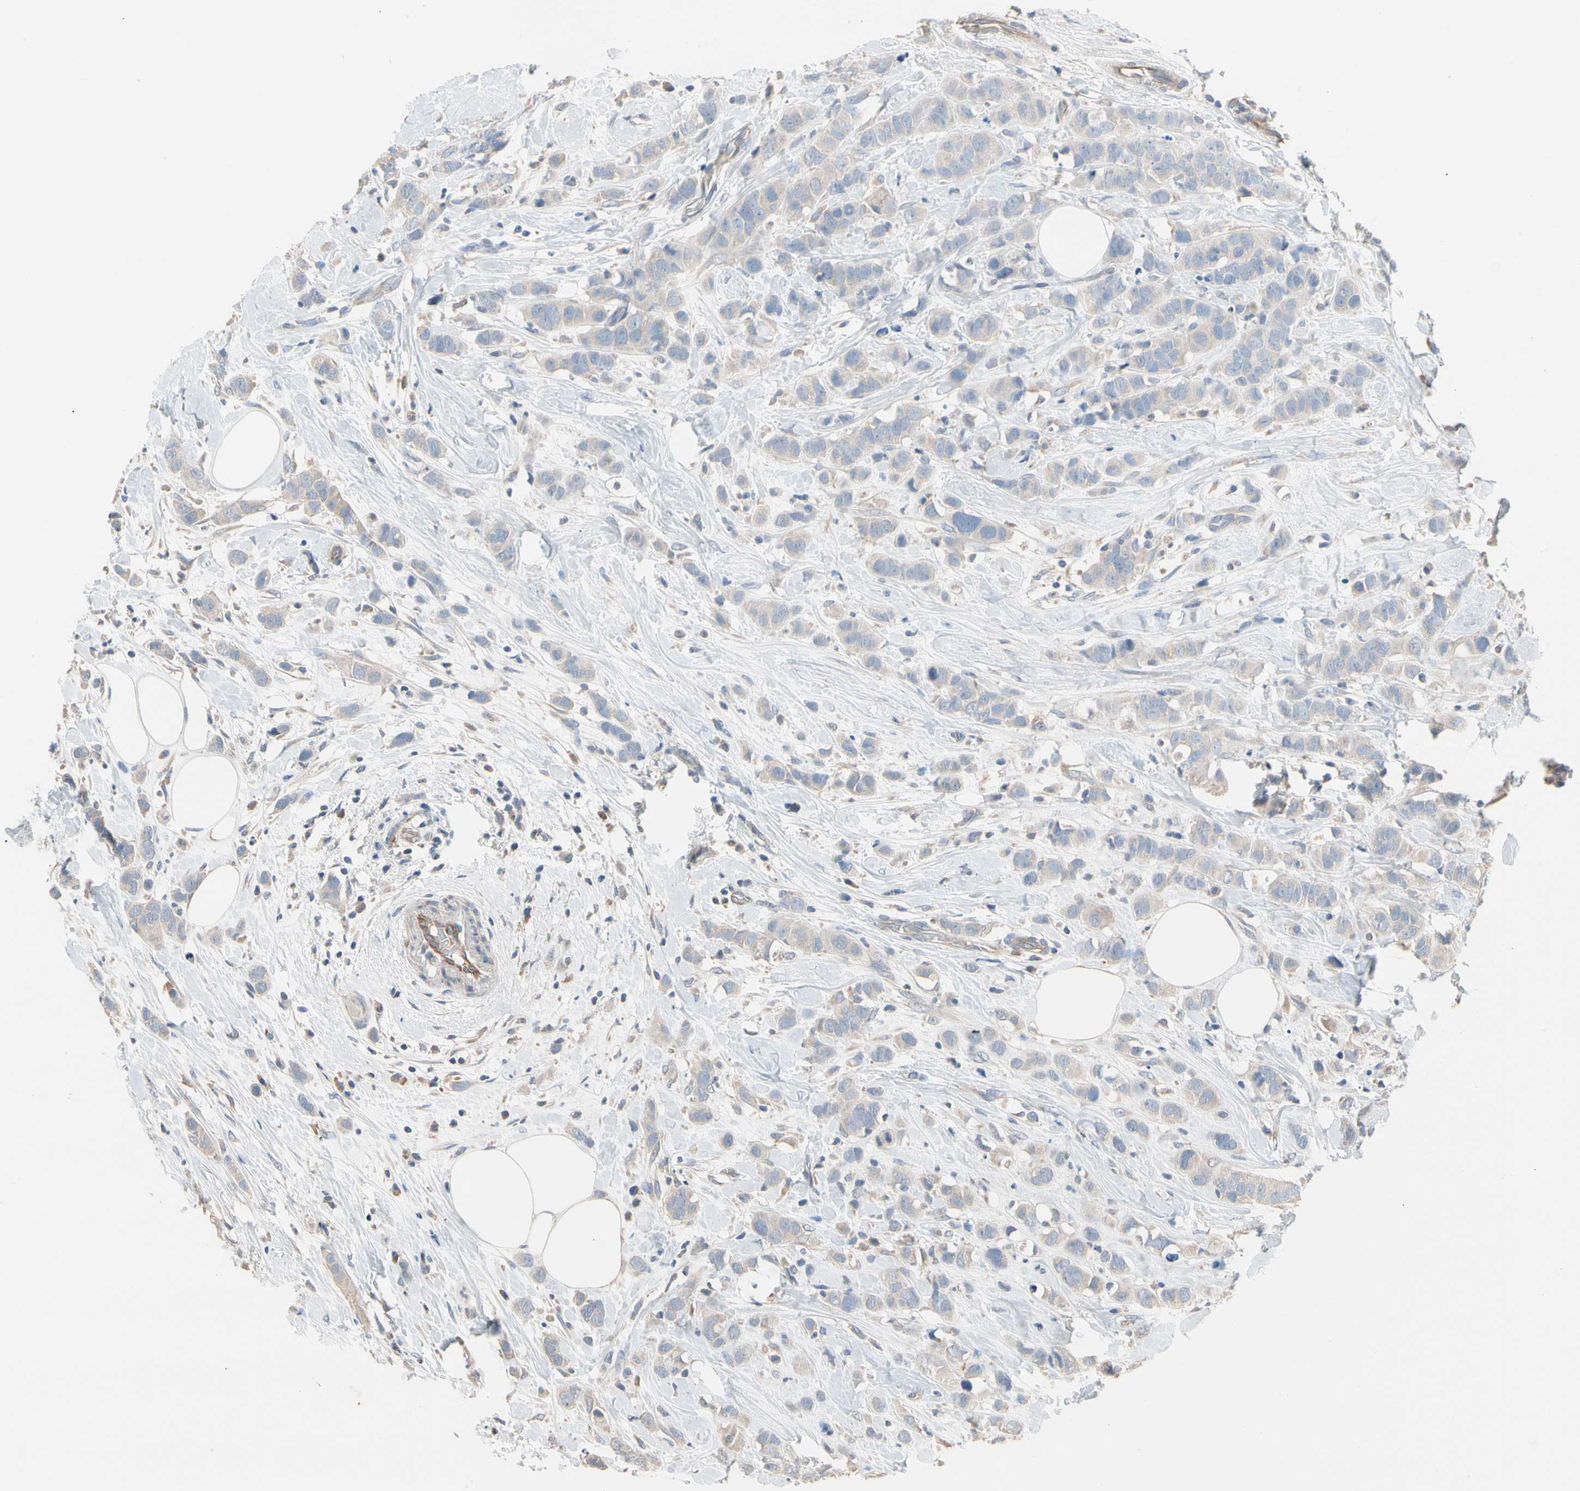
{"staining": {"intensity": "weak", "quantity": ">75%", "location": "cytoplasmic/membranous"}, "tissue": "breast cancer", "cell_type": "Tumor cells", "image_type": "cancer", "snomed": [{"axis": "morphology", "description": "Normal tissue, NOS"}, {"axis": "morphology", "description": "Duct carcinoma"}, {"axis": "topography", "description": "Breast"}], "caption": "Immunohistochemistry (DAB) staining of breast infiltrating ductal carcinoma demonstrates weak cytoplasmic/membranous protein staining in approximately >75% of tumor cells.", "gene": "BBOX1", "patient": {"sex": "female", "age": 50}}